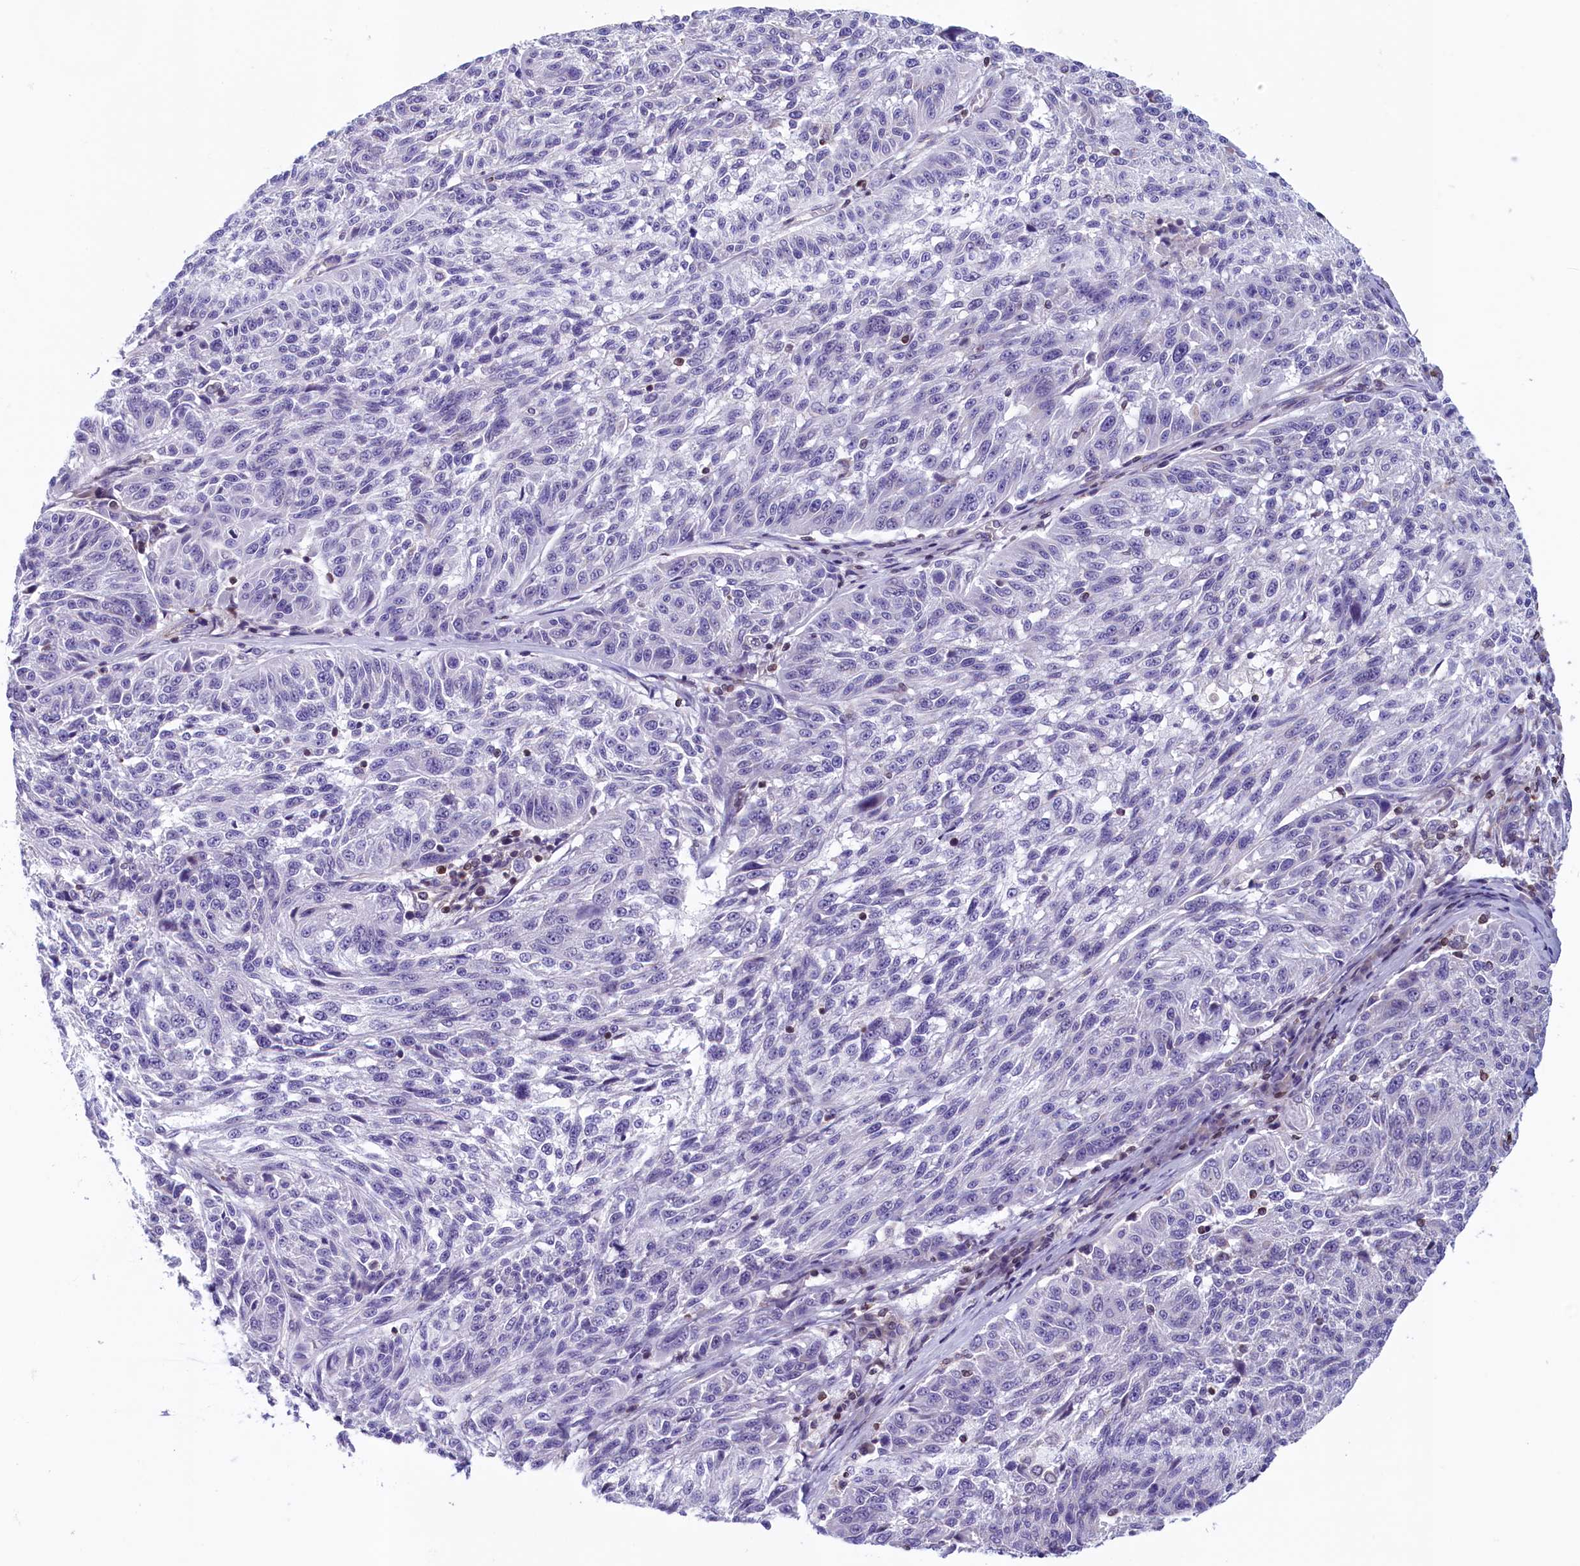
{"staining": {"intensity": "negative", "quantity": "none", "location": "none"}, "tissue": "melanoma", "cell_type": "Tumor cells", "image_type": "cancer", "snomed": [{"axis": "morphology", "description": "Malignant melanoma, NOS"}, {"axis": "topography", "description": "Skin"}], "caption": "Image shows no significant protein expression in tumor cells of melanoma.", "gene": "TRAF3IP3", "patient": {"sex": "male", "age": 53}}